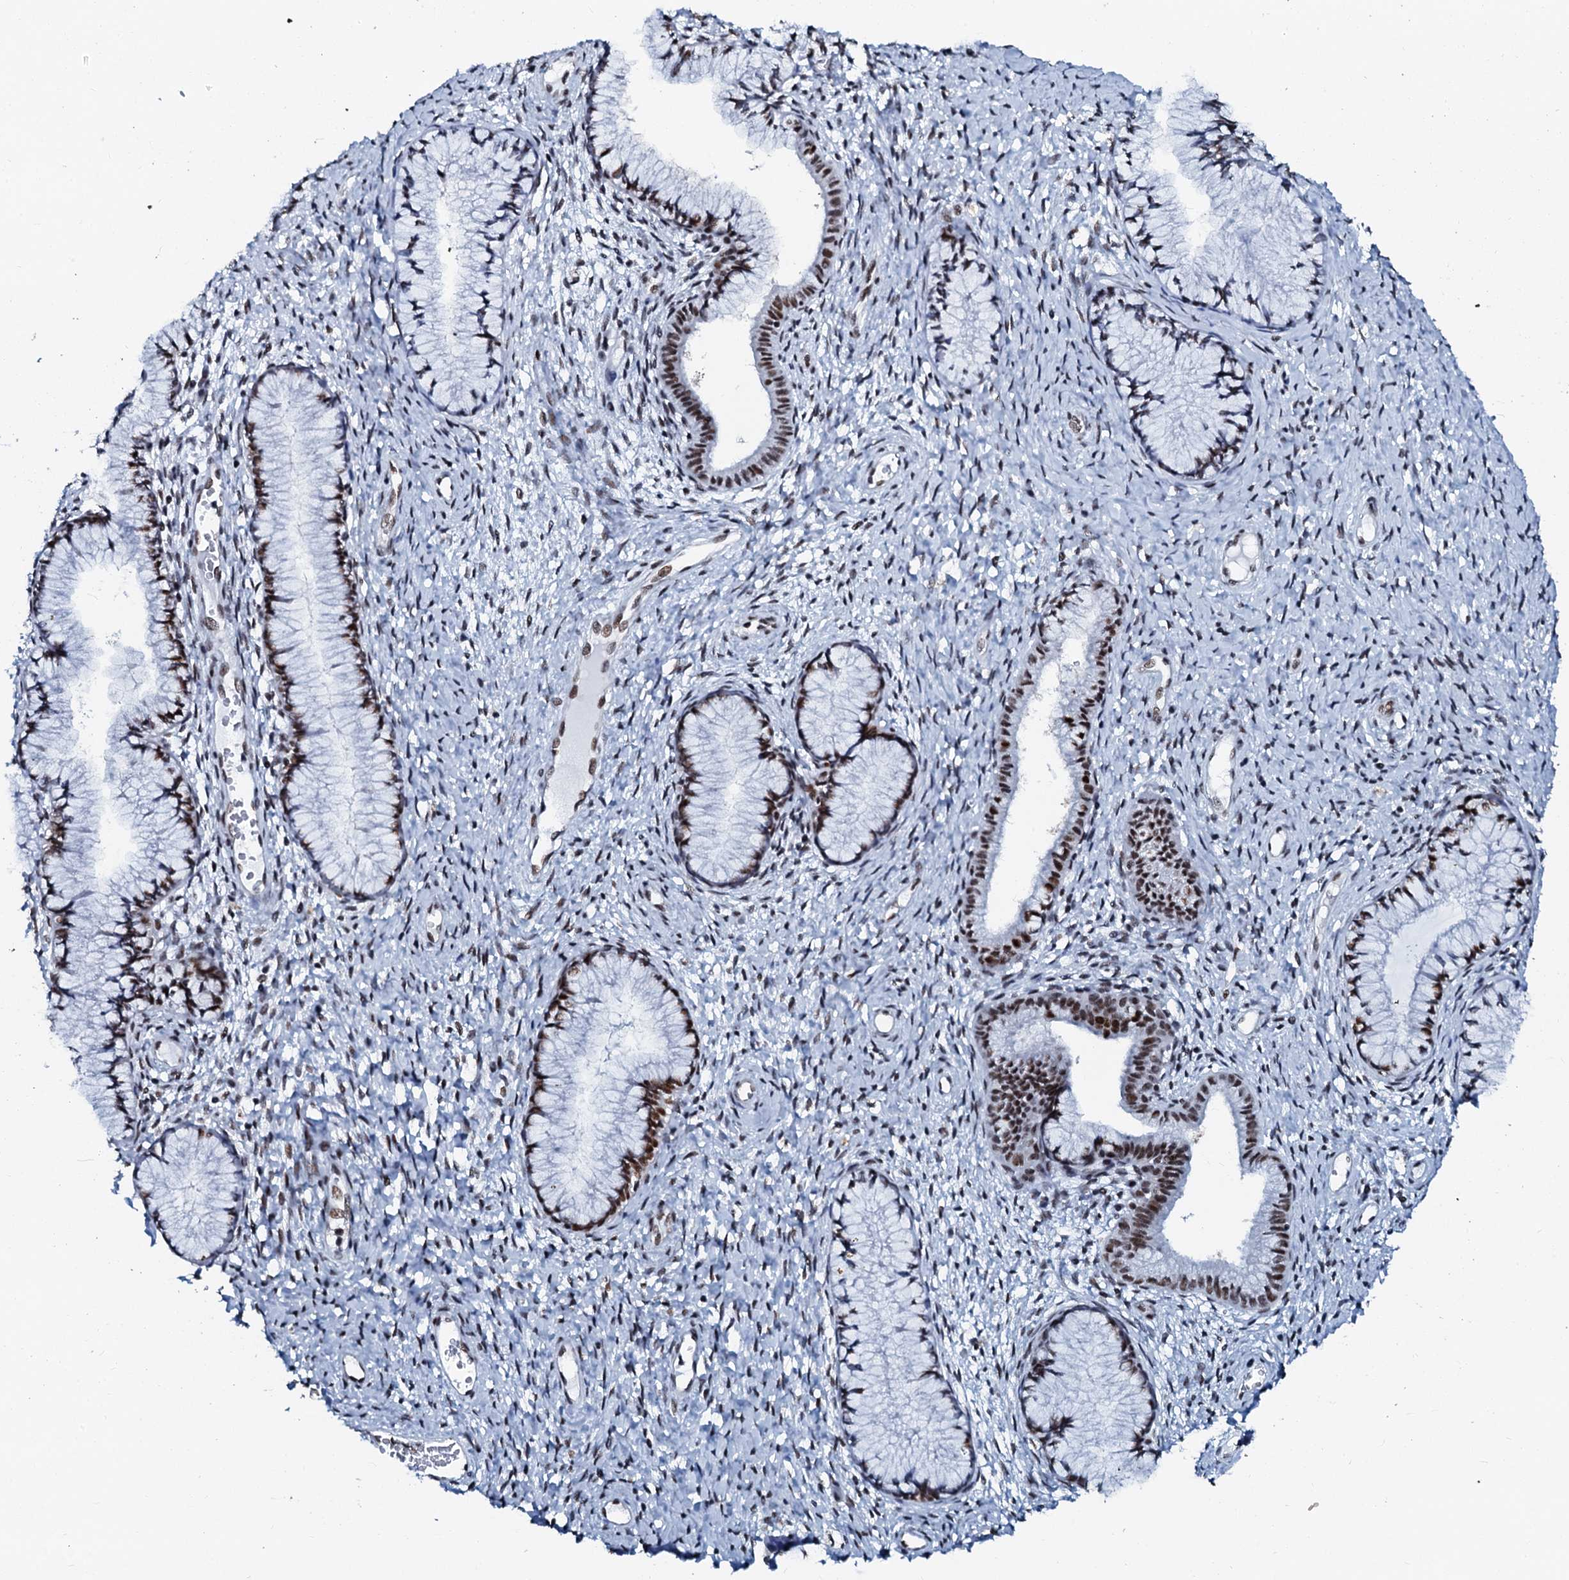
{"staining": {"intensity": "strong", "quantity": ">75%", "location": "nuclear"}, "tissue": "cervix", "cell_type": "Glandular cells", "image_type": "normal", "snomed": [{"axis": "morphology", "description": "Normal tissue, NOS"}, {"axis": "topography", "description": "Cervix"}], "caption": "Immunohistochemistry staining of normal cervix, which exhibits high levels of strong nuclear expression in about >75% of glandular cells indicating strong nuclear protein expression. The staining was performed using DAB (3,3'-diaminobenzidine) (brown) for protein detection and nuclei were counterstained in hematoxylin (blue).", "gene": "SLTM", "patient": {"sex": "female", "age": 42}}